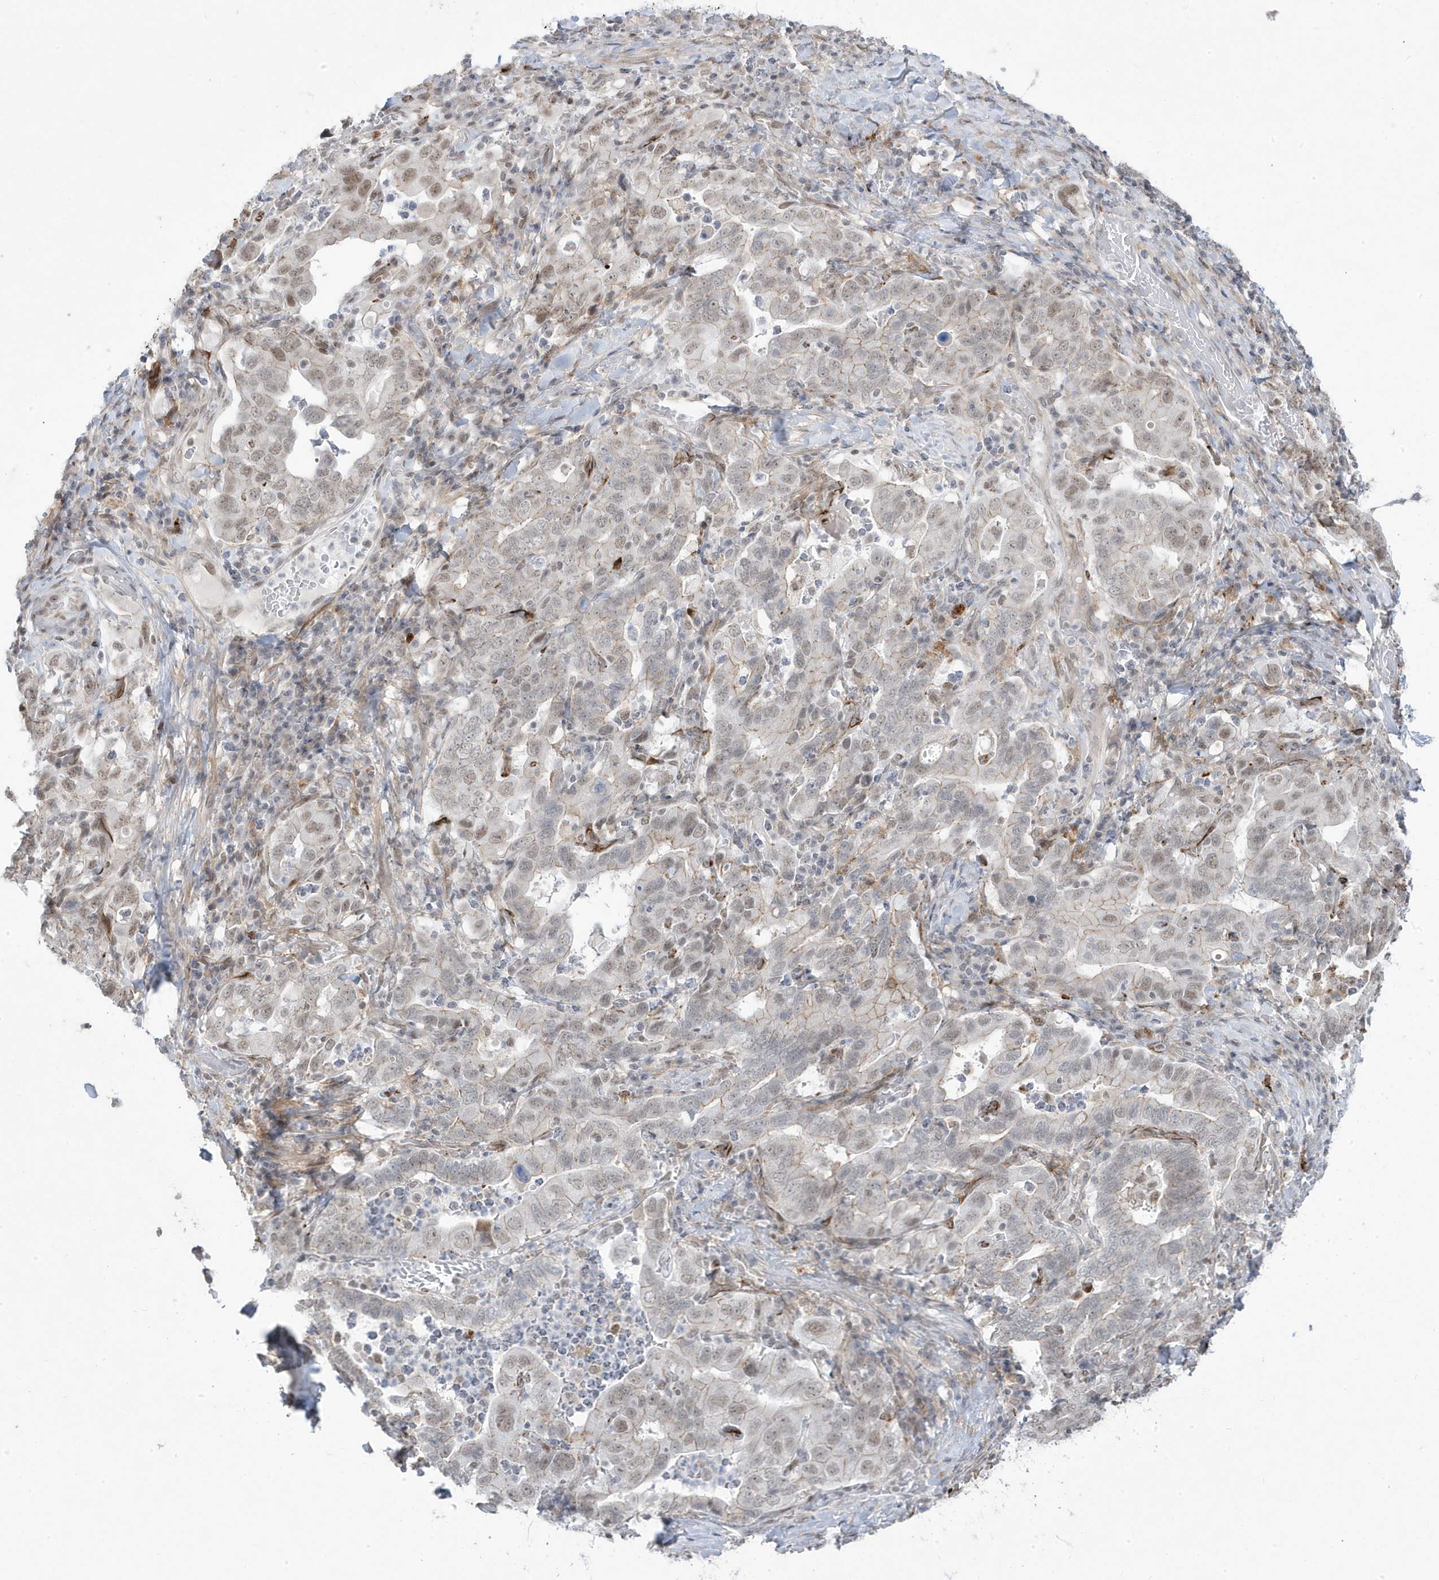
{"staining": {"intensity": "weak", "quantity": "25%-75%", "location": "nuclear"}, "tissue": "stomach cancer", "cell_type": "Tumor cells", "image_type": "cancer", "snomed": [{"axis": "morphology", "description": "Adenocarcinoma, NOS"}, {"axis": "topography", "description": "Stomach, upper"}], "caption": "Protein analysis of stomach adenocarcinoma tissue reveals weak nuclear staining in approximately 25%-75% of tumor cells. The protein of interest is stained brown, and the nuclei are stained in blue (DAB (3,3'-diaminobenzidine) IHC with brightfield microscopy, high magnification).", "gene": "ADAMTSL3", "patient": {"sex": "male", "age": 62}}